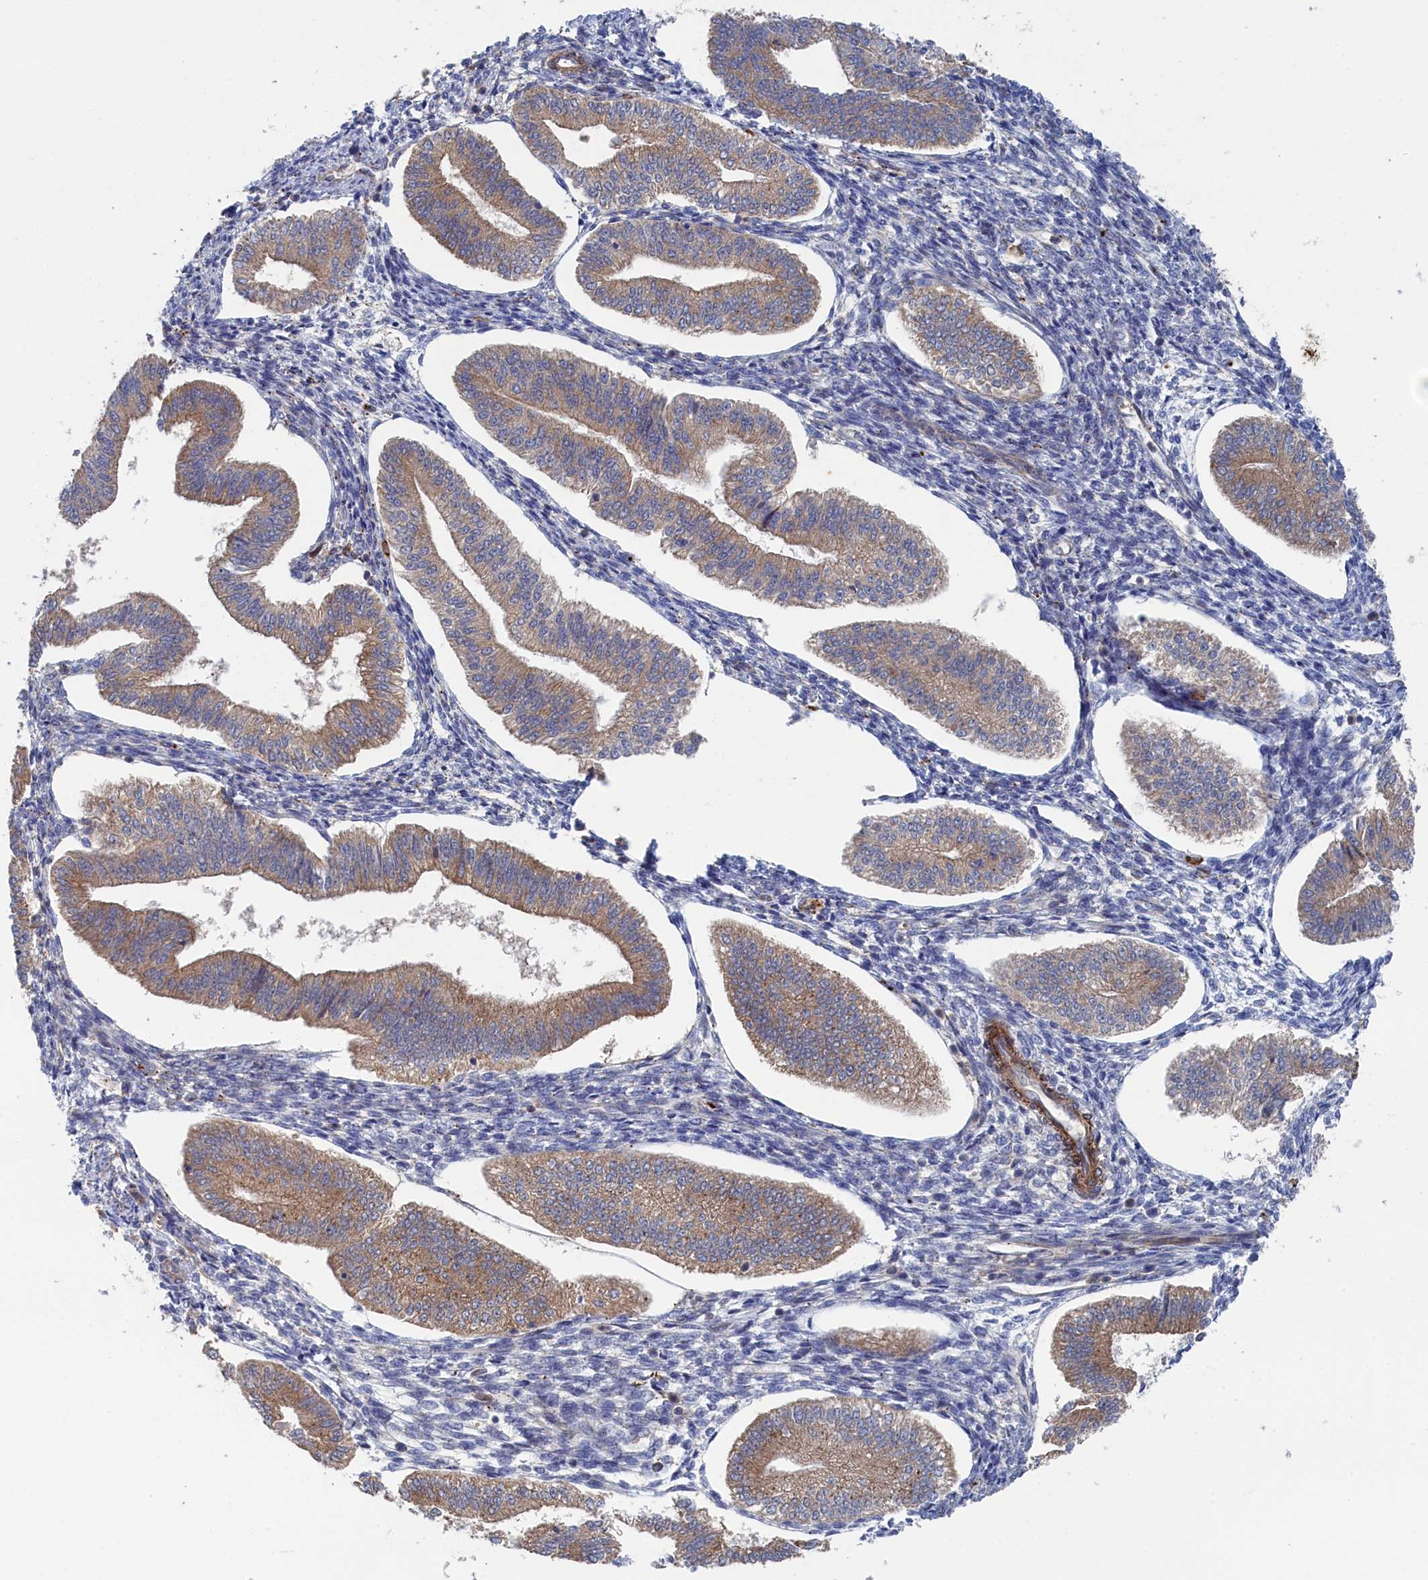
{"staining": {"intensity": "weak", "quantity": "<25%", "location": "cytoplasmic/membranous"}, "tissue": "endometrium", "cell_type": "Cells in endometrial stroma", "image_type": "normal", "snomed": [{"axis": "morphology", "description": "Normal tissue, NOS"}, {"axis": "topography", "description": "Endometrium"}], "caption": "Endometrium stained for a protein using immunohistochemistry (IHC) displays no staining cells in endometrial stroma.", "gene": "FILIP1L", "patient": {"sex": "female", "age": 34}}